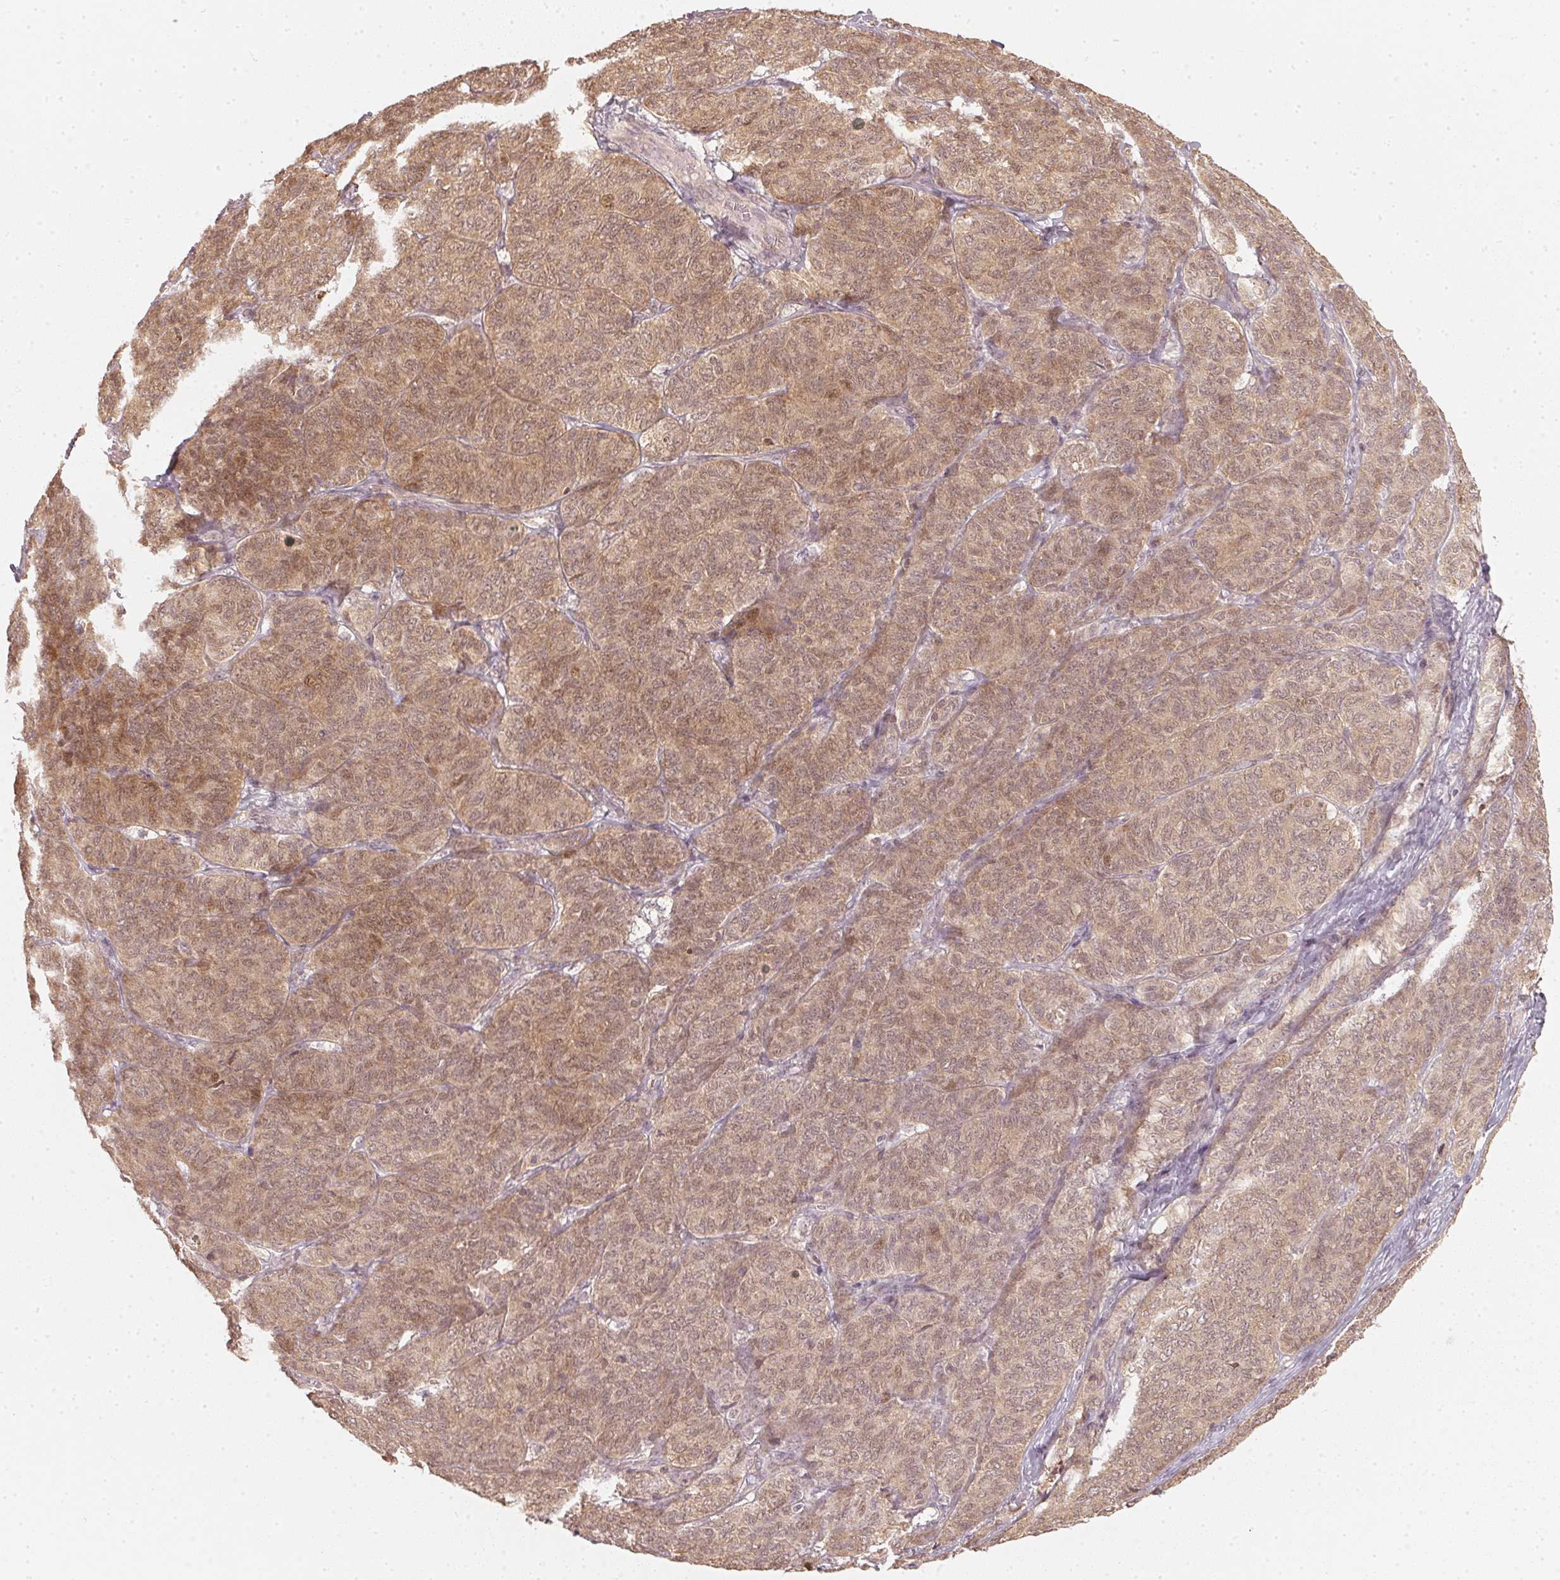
{"staining": {"intensity": "moderate", "quantity": ">75%", "location": "cytoplasmic/membranous,nuclear"}, "tissue": "ovarian cancer", "cell_type": "Tumor cells", "image_type": "cancer", "snomed": [{"axis": "morphology", "description": "Carcinoma, endometroid"}, {"axis": "topography", "description": "Ovary"}], "caption": "An immunohistochemistry (IHC) photomicrograph of neoplastic tissue is shown. Protein staining in brown labels moderate cytoplasmic/membranous and nuclear positivity in endometroid carcinoma (ovarian) within tumor cells.", "gene": "UBE2L3", "patient": {"sex": "female", "age": 80}}